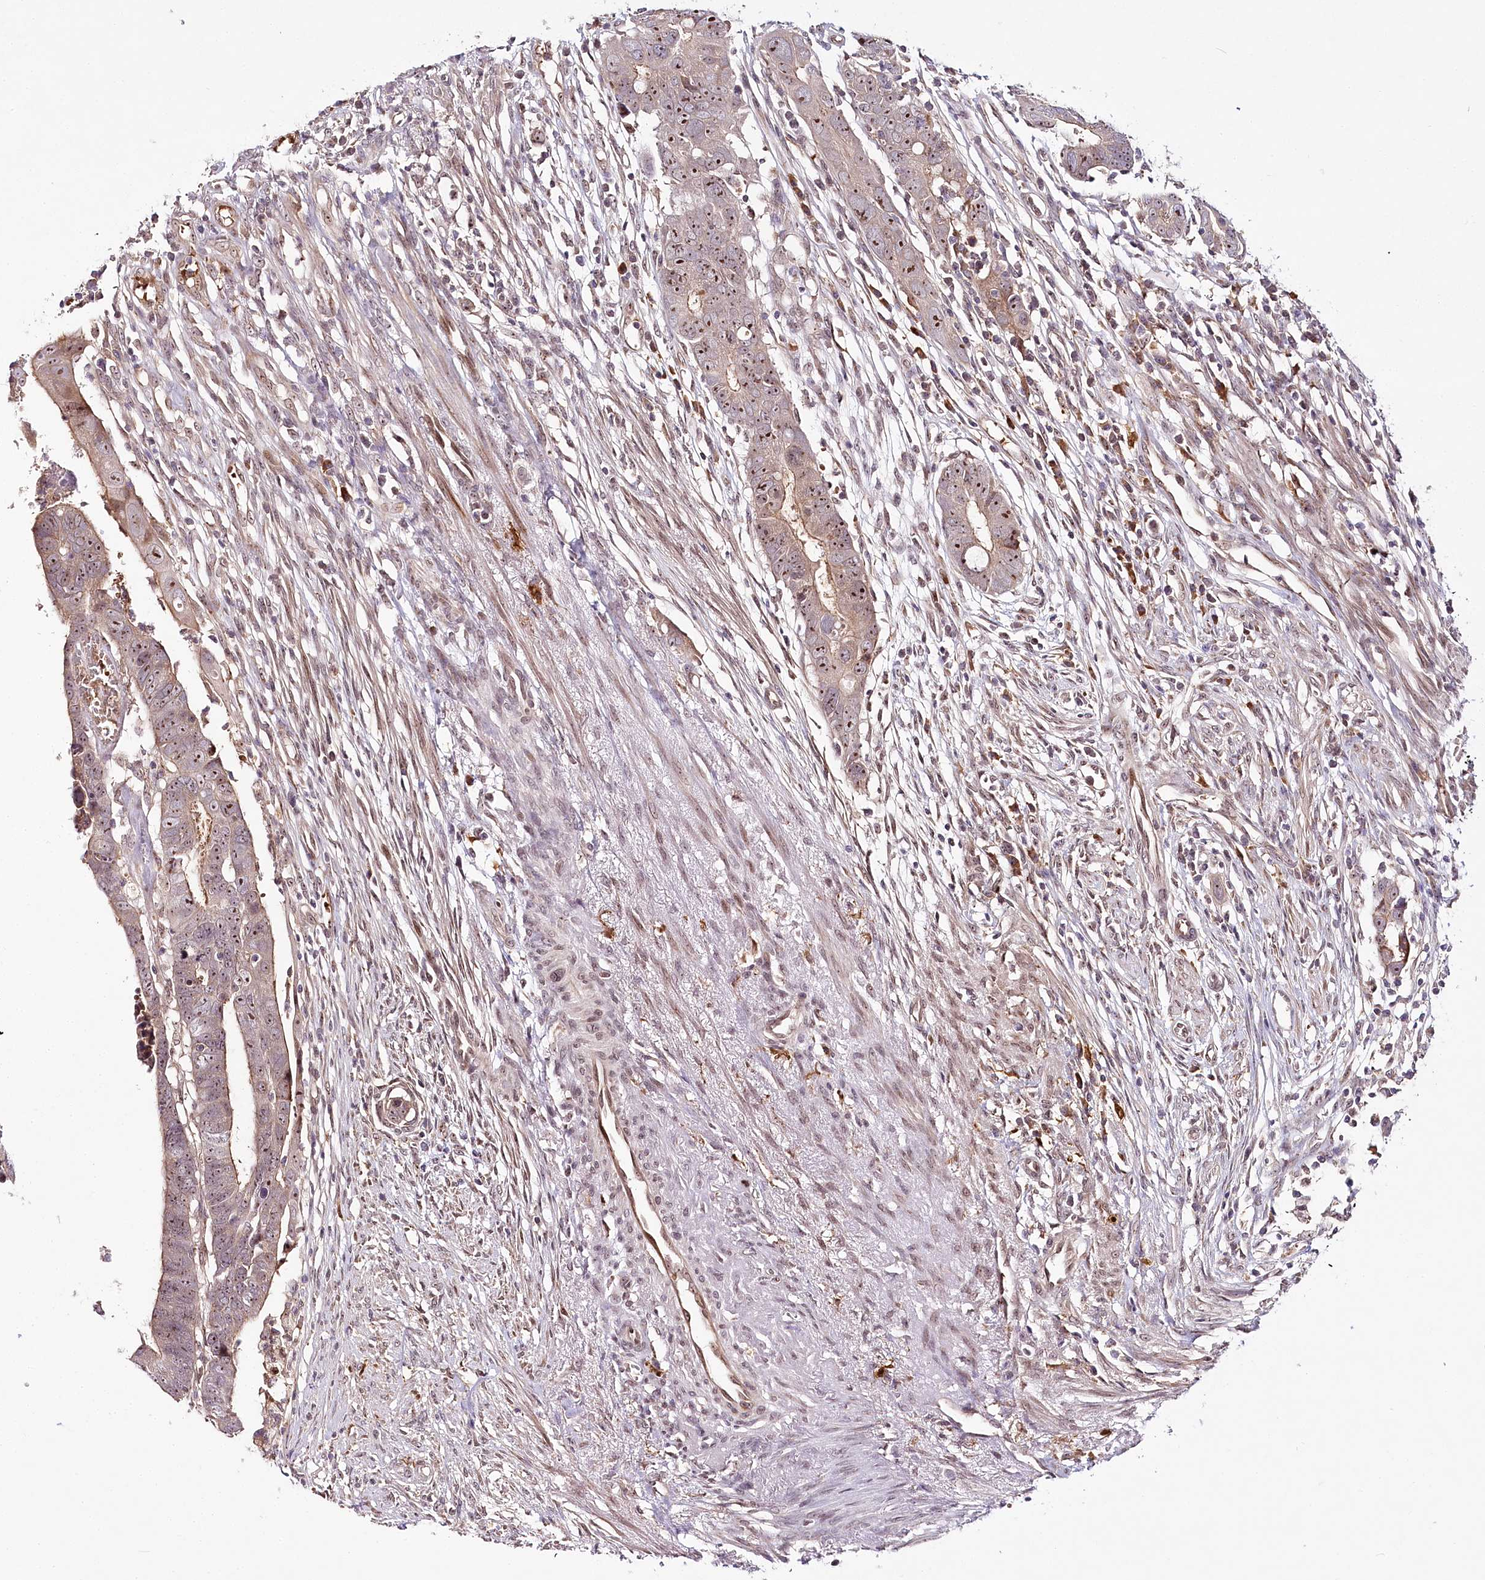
{"staining": {"intensity": "moderate", "quantity": ">75%", "location": "nuclear"}, "tissue": "colorectal cancer", "cell_type": "Tumor cells", "image_type": "cancer", "snomed": [{"axis": "morphology", "description": "Adenocarcinoma, NOS"}, {"axis": "topography", "description": "Rectum"}], "caption": "Colorectal adenocarcinoma tissue reveals moderate nuclear positivity in approximately >75% of tumor cells, visualized by immunohistochemistry. (DAB IHC with brightfield microscopy, high magnification).", "gene": "WDR36", "patient": {"sex": "female", "age": 65}}